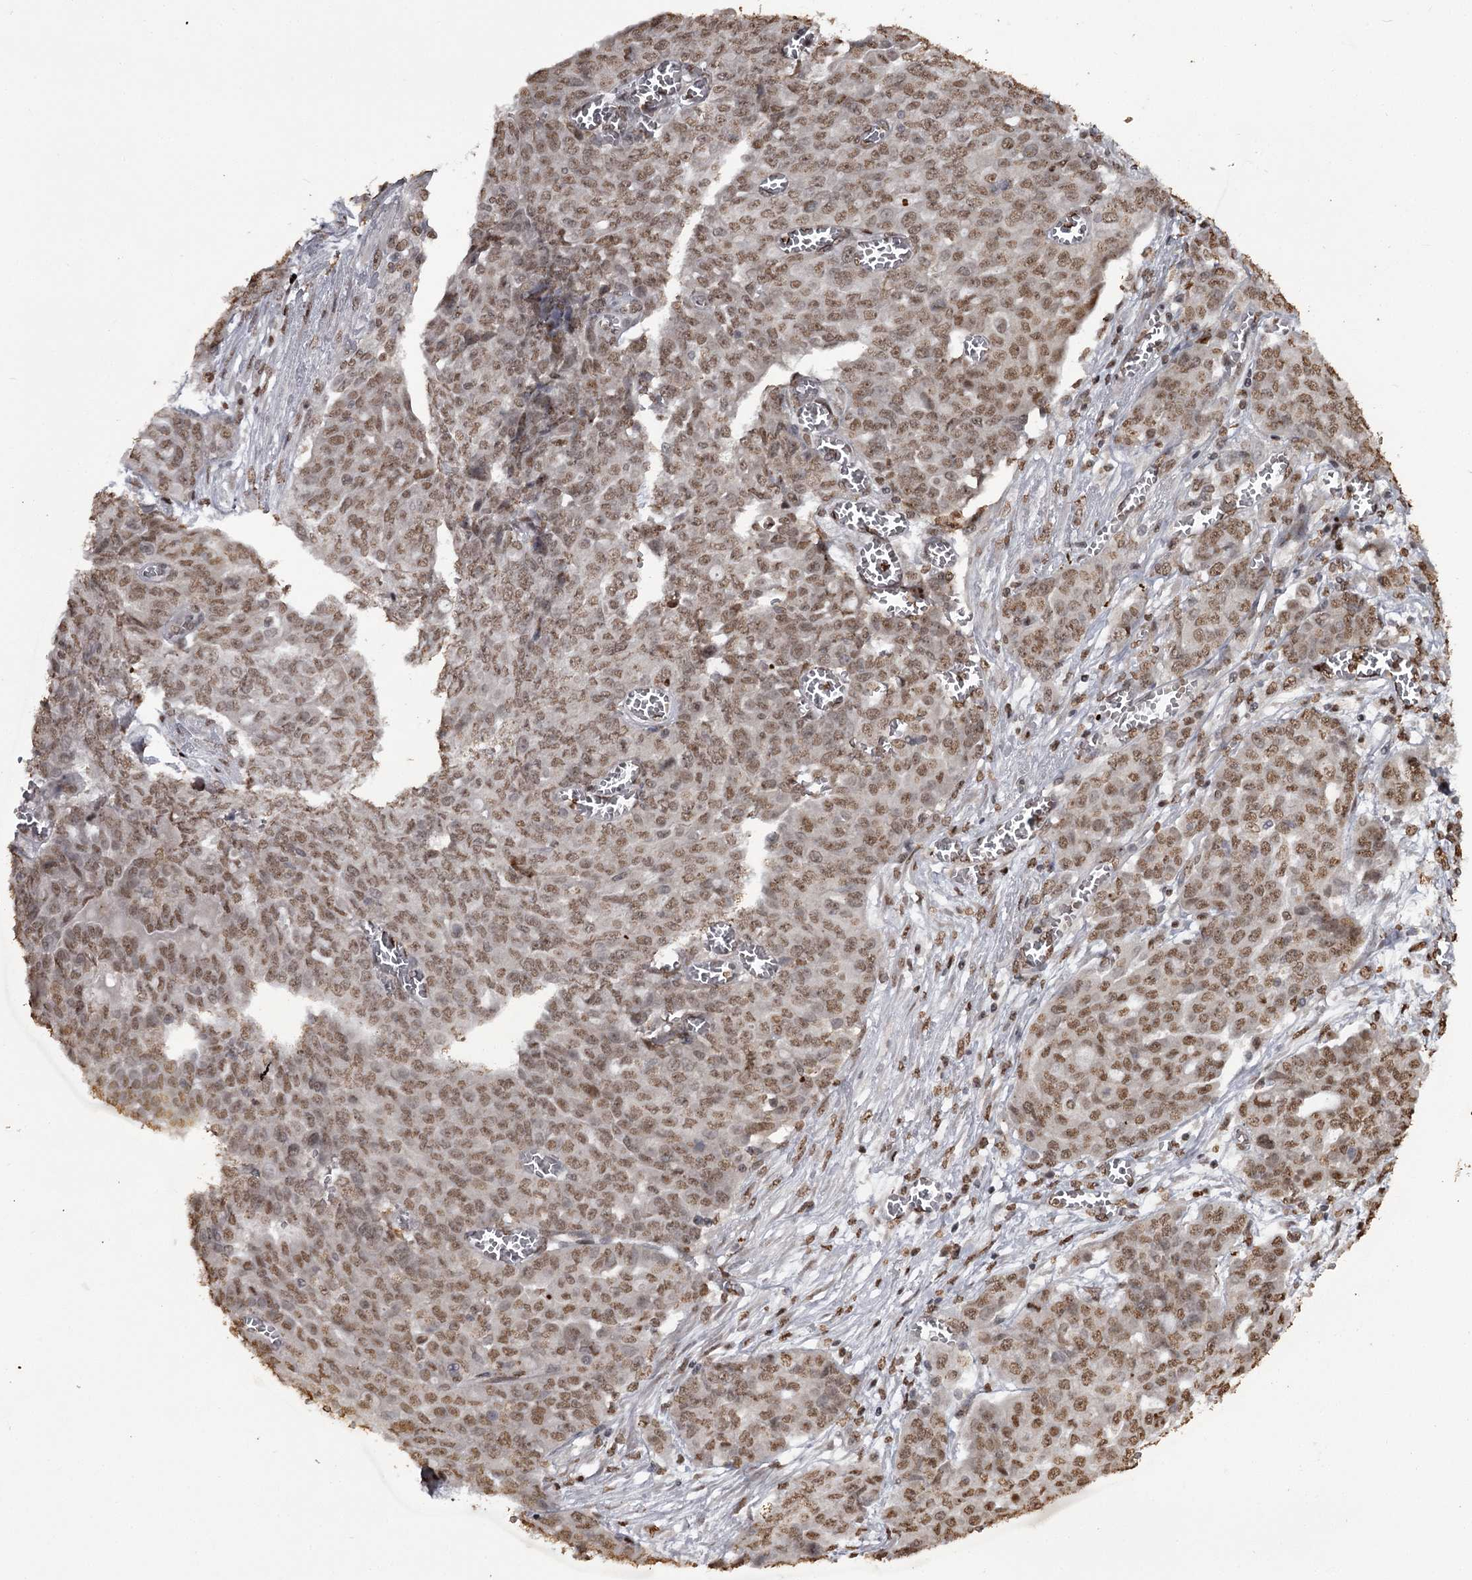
{"staining": {"intensity": "moderate", "quantity": ">75%", "location": "nuclear"}, "tissue": "ovarian cancer", "cell_type": "Tumor cells", "image_type": "cancer", "snomed": [{"axis": "morphology", "description": "Cystadenocarcinoma, serous, NOS"}, {"axis": "topography", "description": "Soft tissue"}, {"axis": "topography", "description": "Ovary"}], "caption": "Immunohistochemical staining of human ovarian cancer demonstrates medium levels of moderate nuclear expression in about >75% of tumor cells.", "gene": "THYN1", "patient": {"sex": "female", "age": 57}}